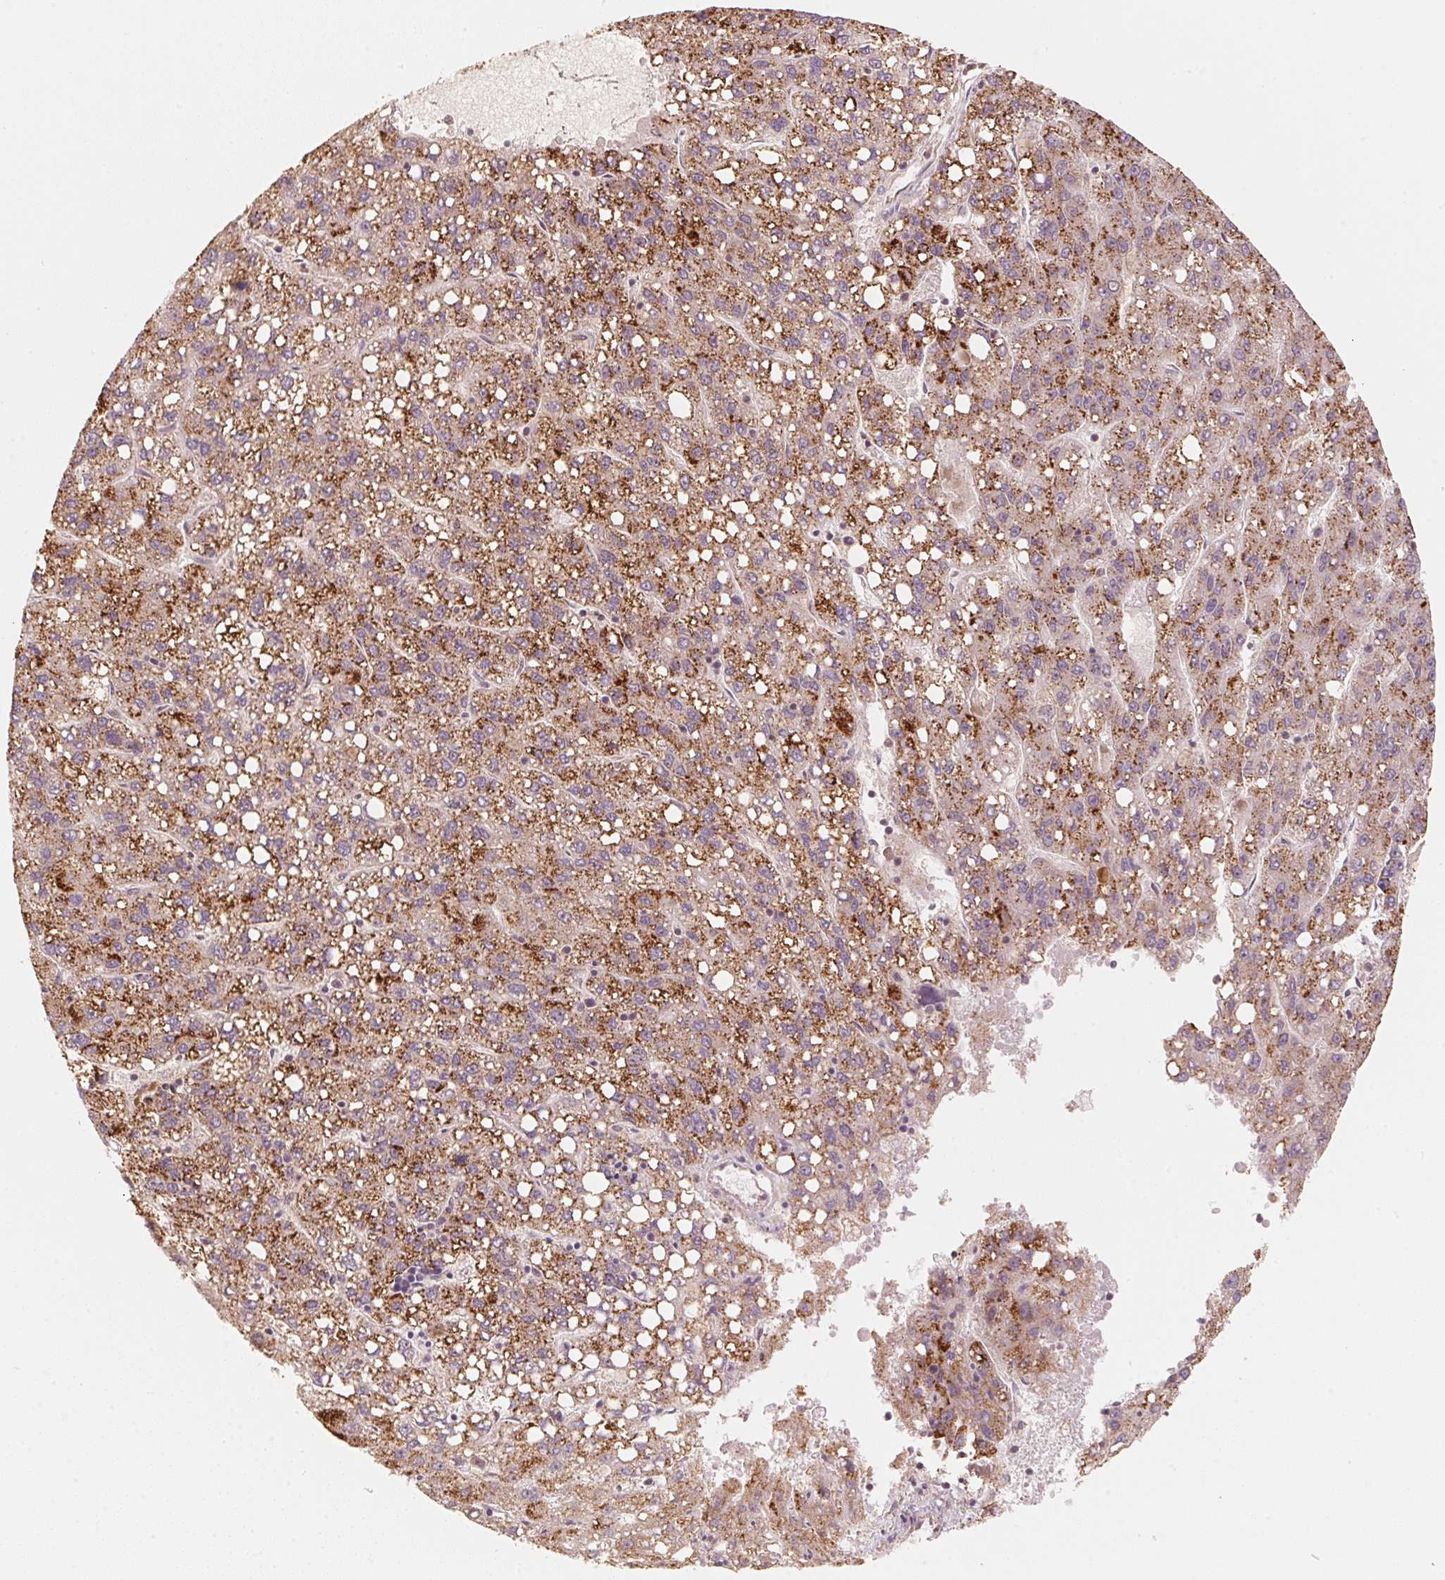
{"staining": {"intensity": "strong", "quantity": "25%-75%", "location": "cytoplasmic/membranous"}, "tissue": "liver cancer", "cell_type": "Tumor cells", "image_type": "cancer", "snomed": [{"axis": "morphology", "description": "Carcinoma, Hepatocellular, NOS"}, {"axis": "topography", "description": "Liver"}], "caption": "Strong cytoplasmic/membranous positivity is seen in approximately 25%-75% of tumor cells in hepatocellular carcinoma (liver).", "gene": "C2orf73", "patient": {"sex": "female", "age": 82}}